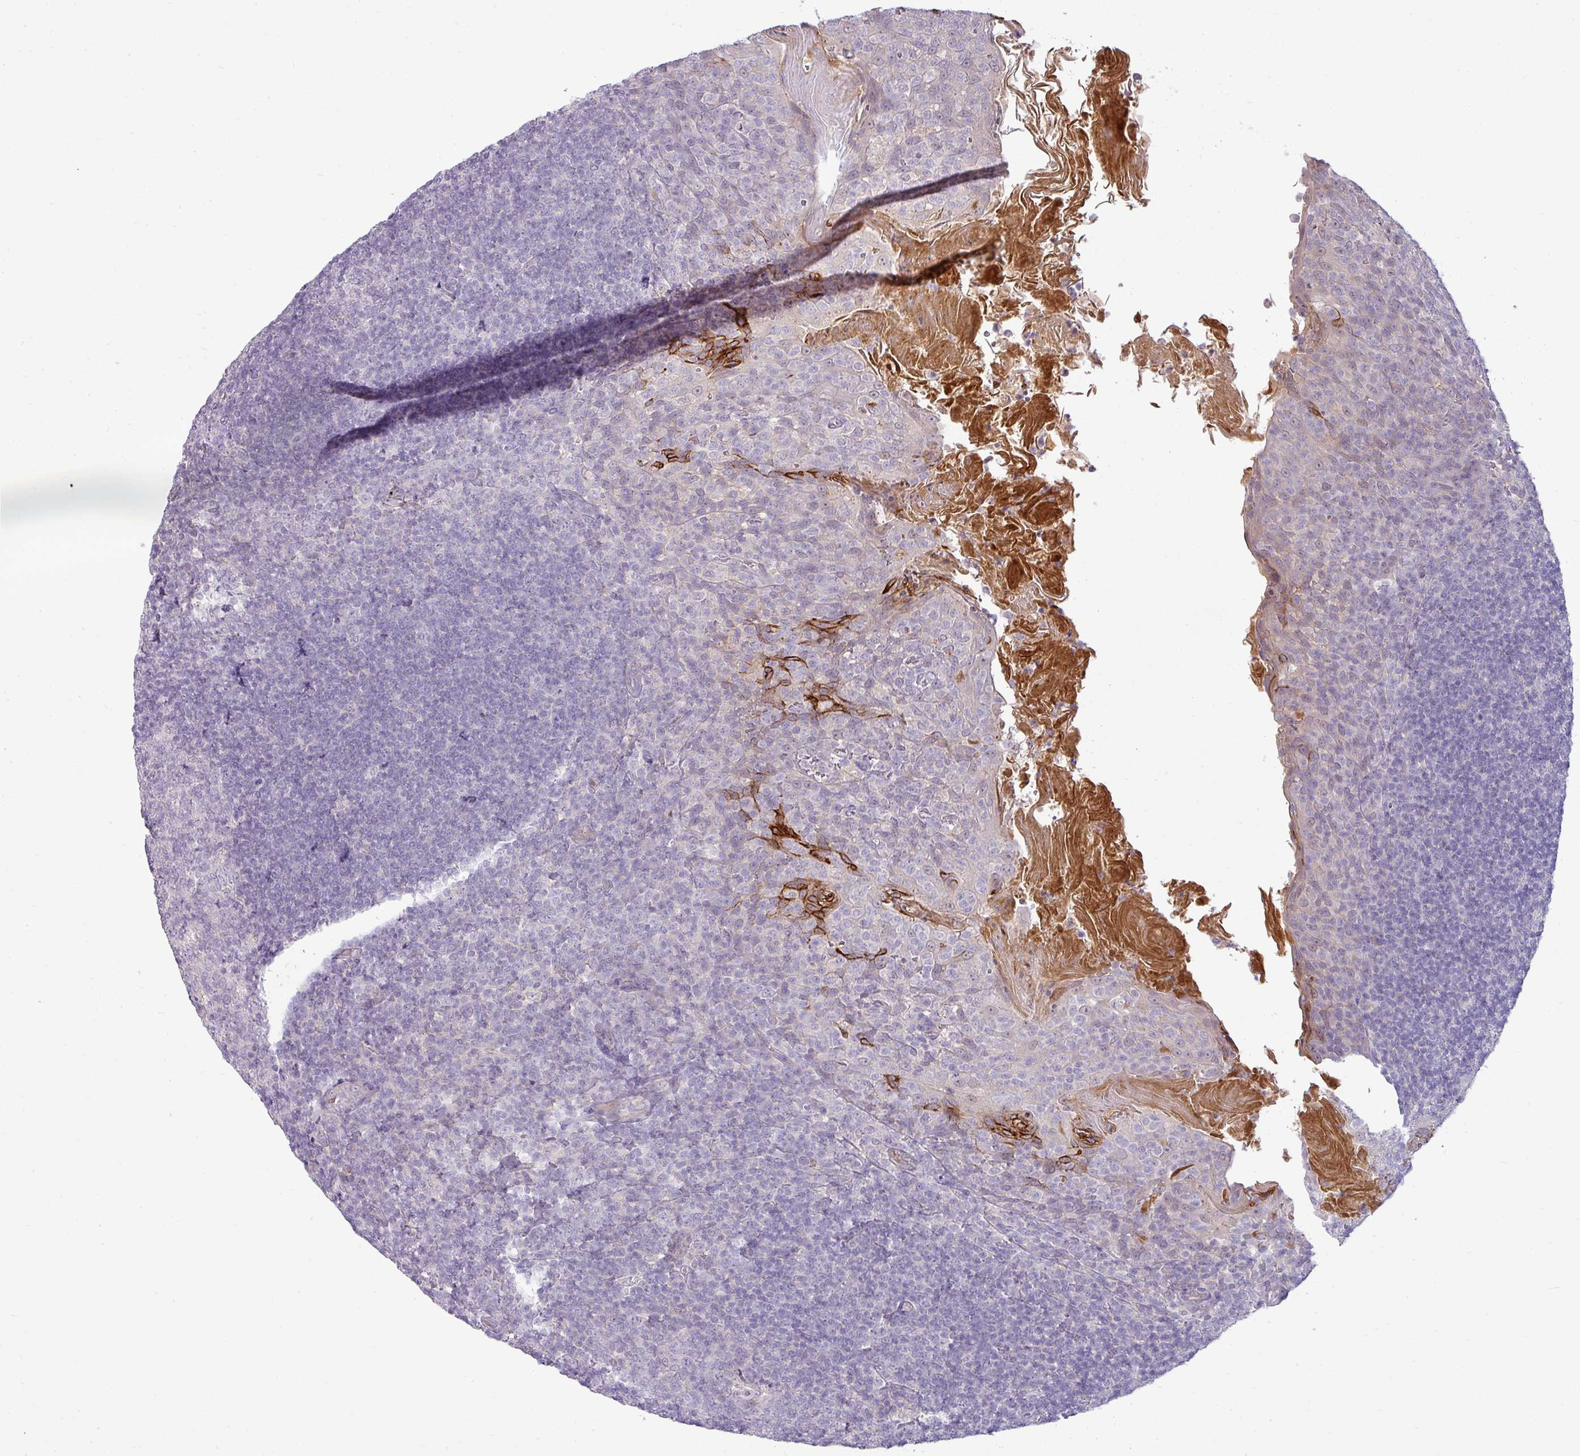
{"staining": {"intensity": "negative", "quantity": "none", "location": "none"}, "tissue": "tonsil", "cell_type": "Germinal center cells", "image_type": "normal", "snomed": [{"axis": "morphology", "description": "Normal tissue, NOS"}, {"axis": "topography", "description": "Tonsil"}], "caption": "The histopathology image displays no significant expression in germinal center cells of tonsil. Brightfield microscopy of immunohistochemistry (IHC) stained with DAB (3,3'-diaminobenzidine) (brown) and hematoxylin (blue), captured at high magnification.", "gene": "APOM", "patient": {"sex": "female", "age": 10}}